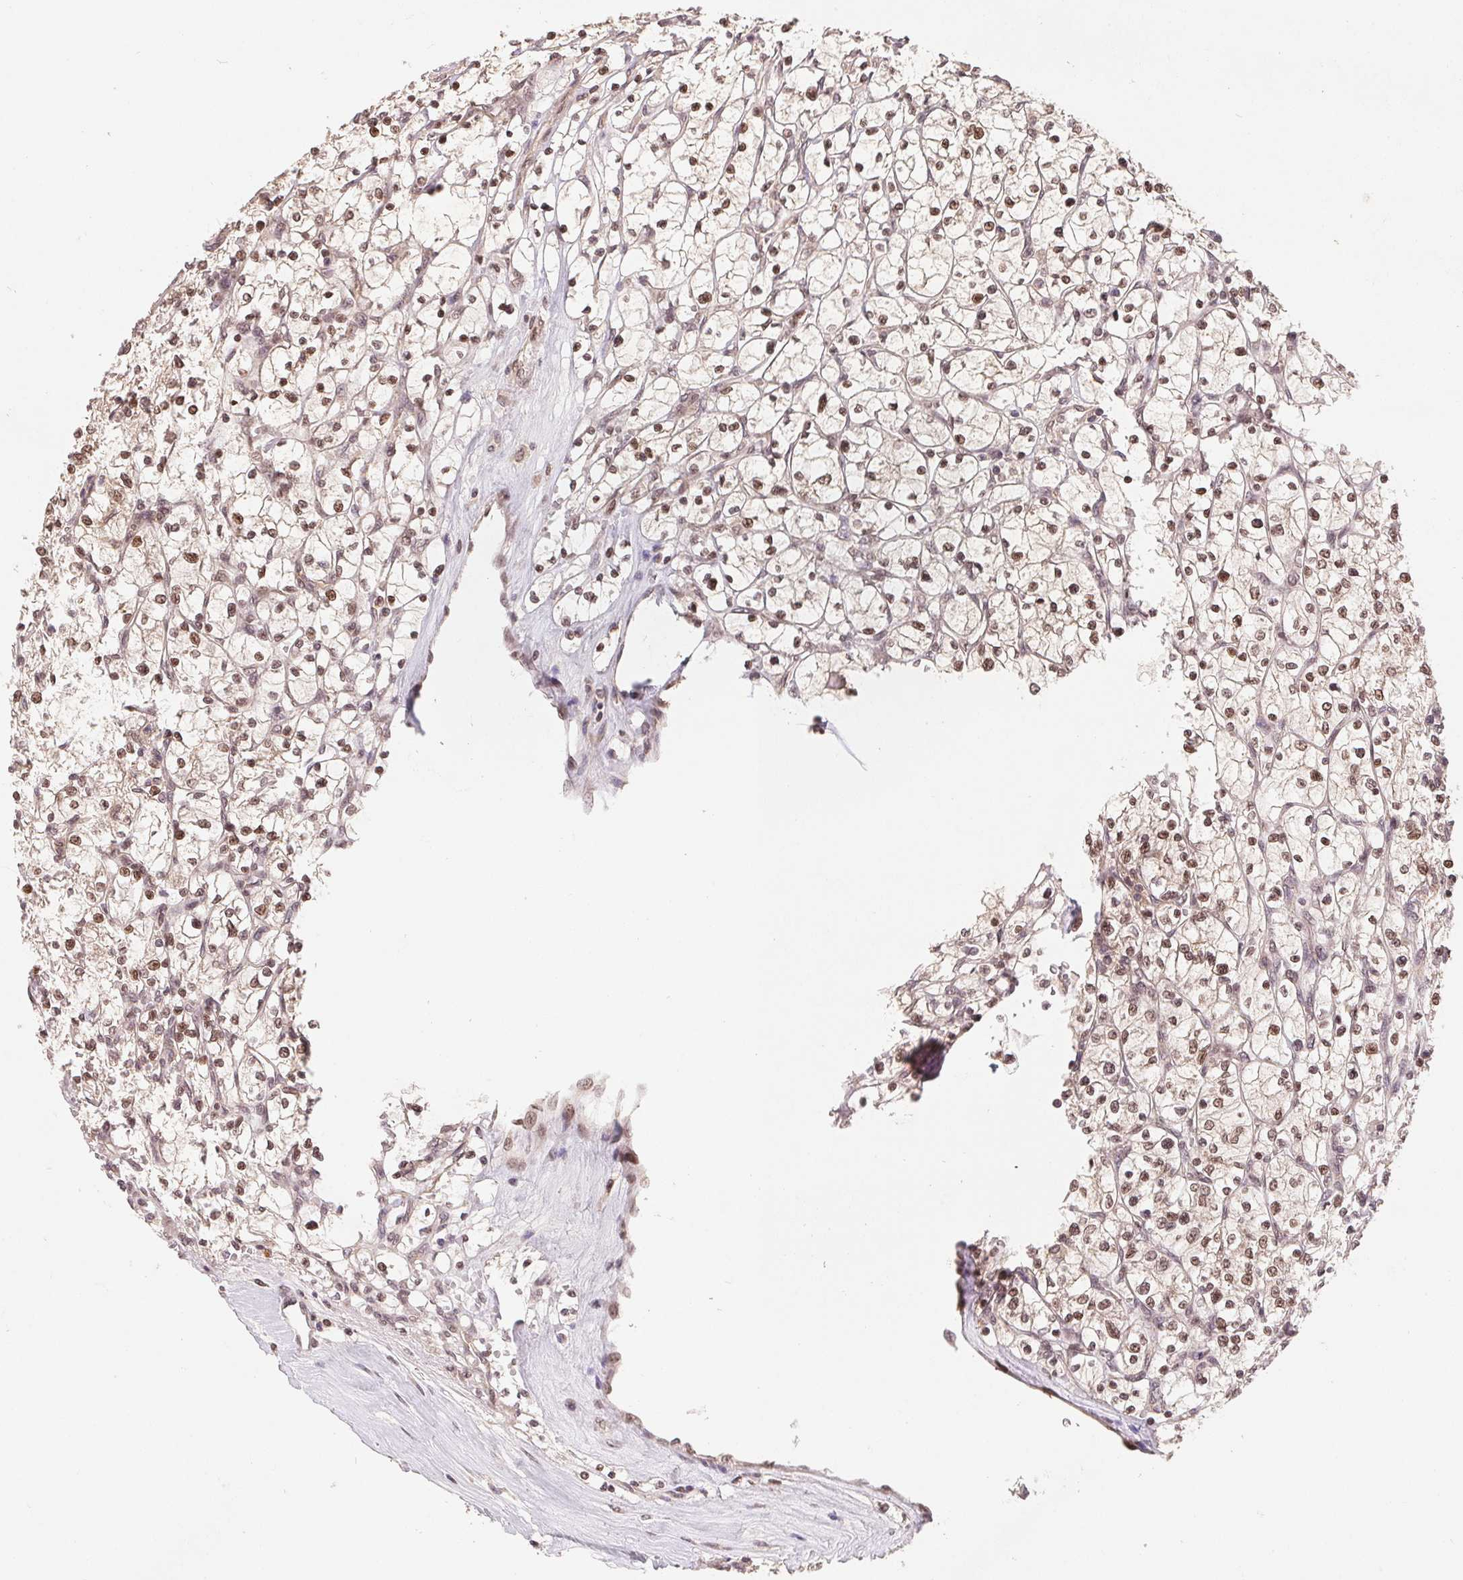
{"staining": {"intensity": "moderate", "quantity": ">75%", "location": "nuclear"}, "tissue": "renal cancer", "cell_type": "Tumor cells", "image_type": "cancer", "snomed": [{"axis": "morphology", "description": "Adenocarcinoma, NOS"}, {"axis": "topography", "description": "Kidney"}], "caption": "A photomicrograph of renal adenocarcinoma stained for a protein exhibits moderate nuclear brown staining in tumor cells. (Brightfield microscopy of DAB IHC at high magnification).", "gene": "HMGN3", "patient": {"sex": "female", "age": 64}}